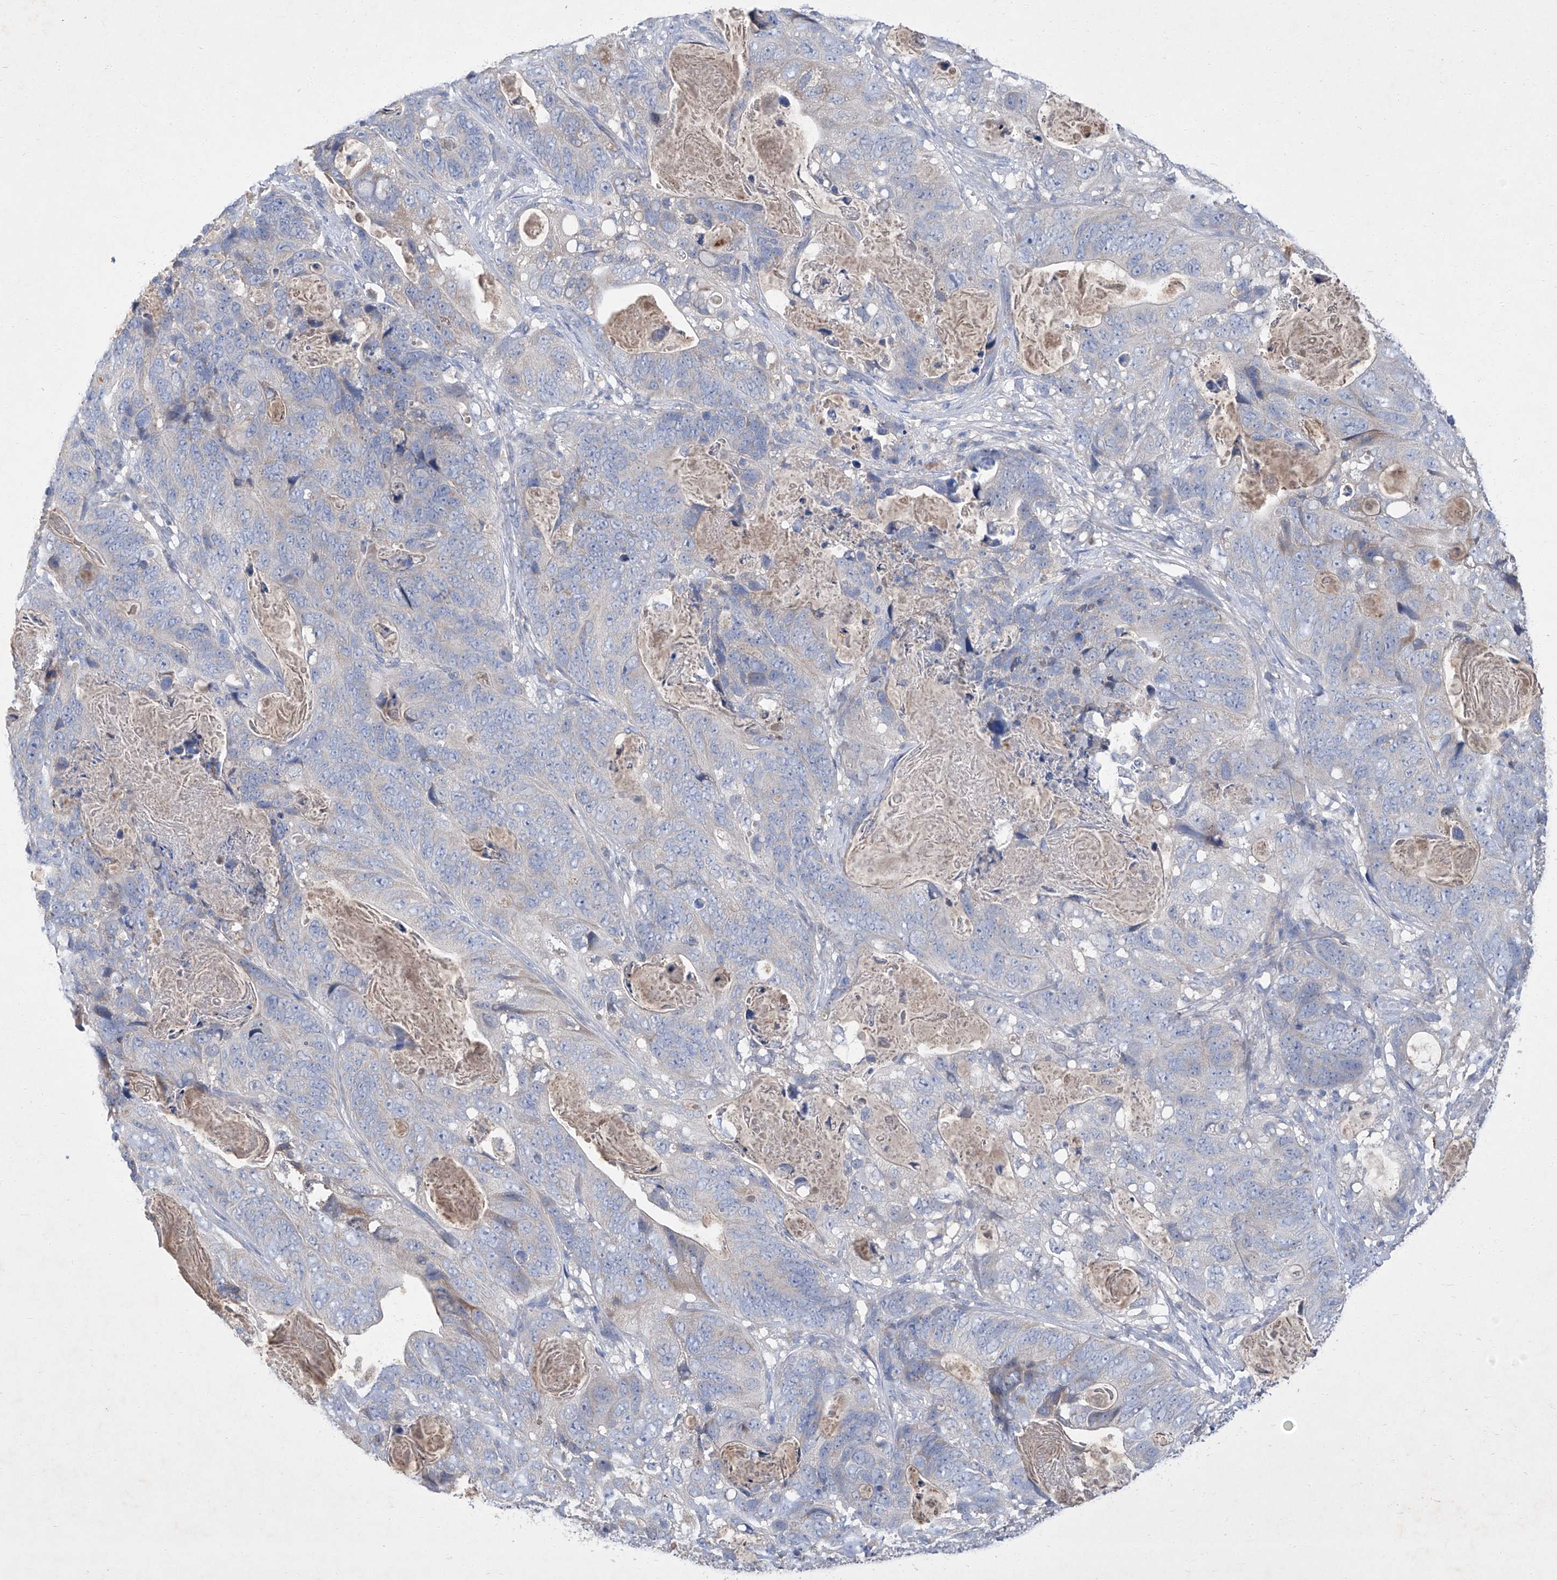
{"staining": {"intensity": "negative", "quantity": "none", "location": "none"}, "tissue": "stomach cancer", "cell_type": "Tumor cells", "image_type": "cancer", "snomed": [{"axis": "morphology", "description": "Normal tissue, NOS"}, {"axis": "morphology", "description": "Adenocarcinoma, NOS"}, {"axis": "topography", "description": "Stomach"}], "caption": "Tumor cells are negative for protein expression in human adenocarcinoma (stomach).", "gene": "SBK2", "patient": {"sex": "female", "age": 89}}